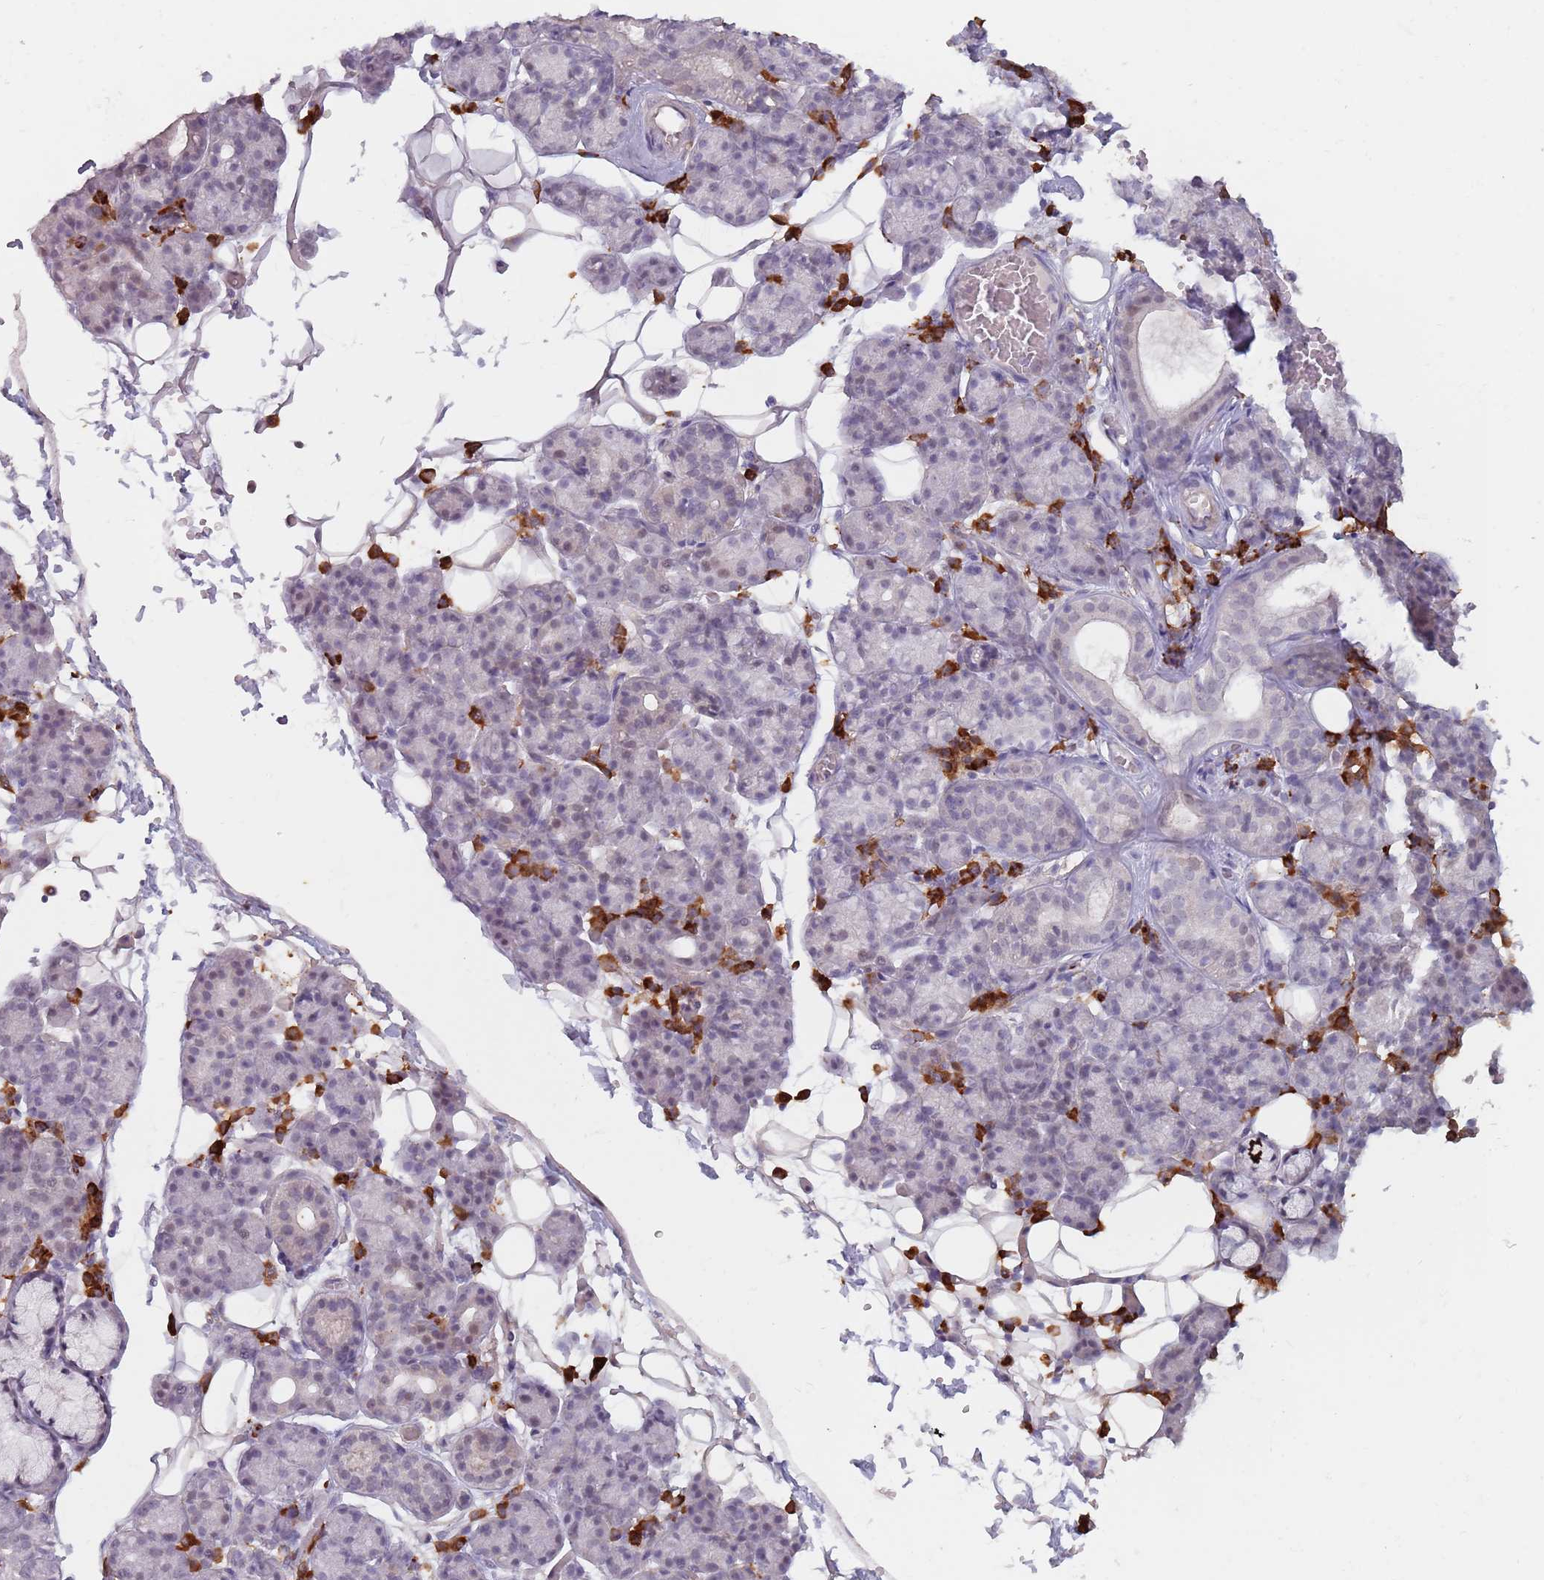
{"staining": {"intensity": "negative", "quantity": "none", "location": "none"}, "tissue": "salivary gland", "cell_type": "Glandular cells", "image_type": "normal", "snomed": [{"axis": "morphology", "description": "Normal tissue, NOS"}, {"axis": "topography", "description": "Salivary gland"}], "caption": "This is an immunohistochemistry (IHC) micrograph of normal human salivary gland. There is no positivity in glandular cells.", "gene": "DXO", "patient": {"sex": "male", "age": 63}}